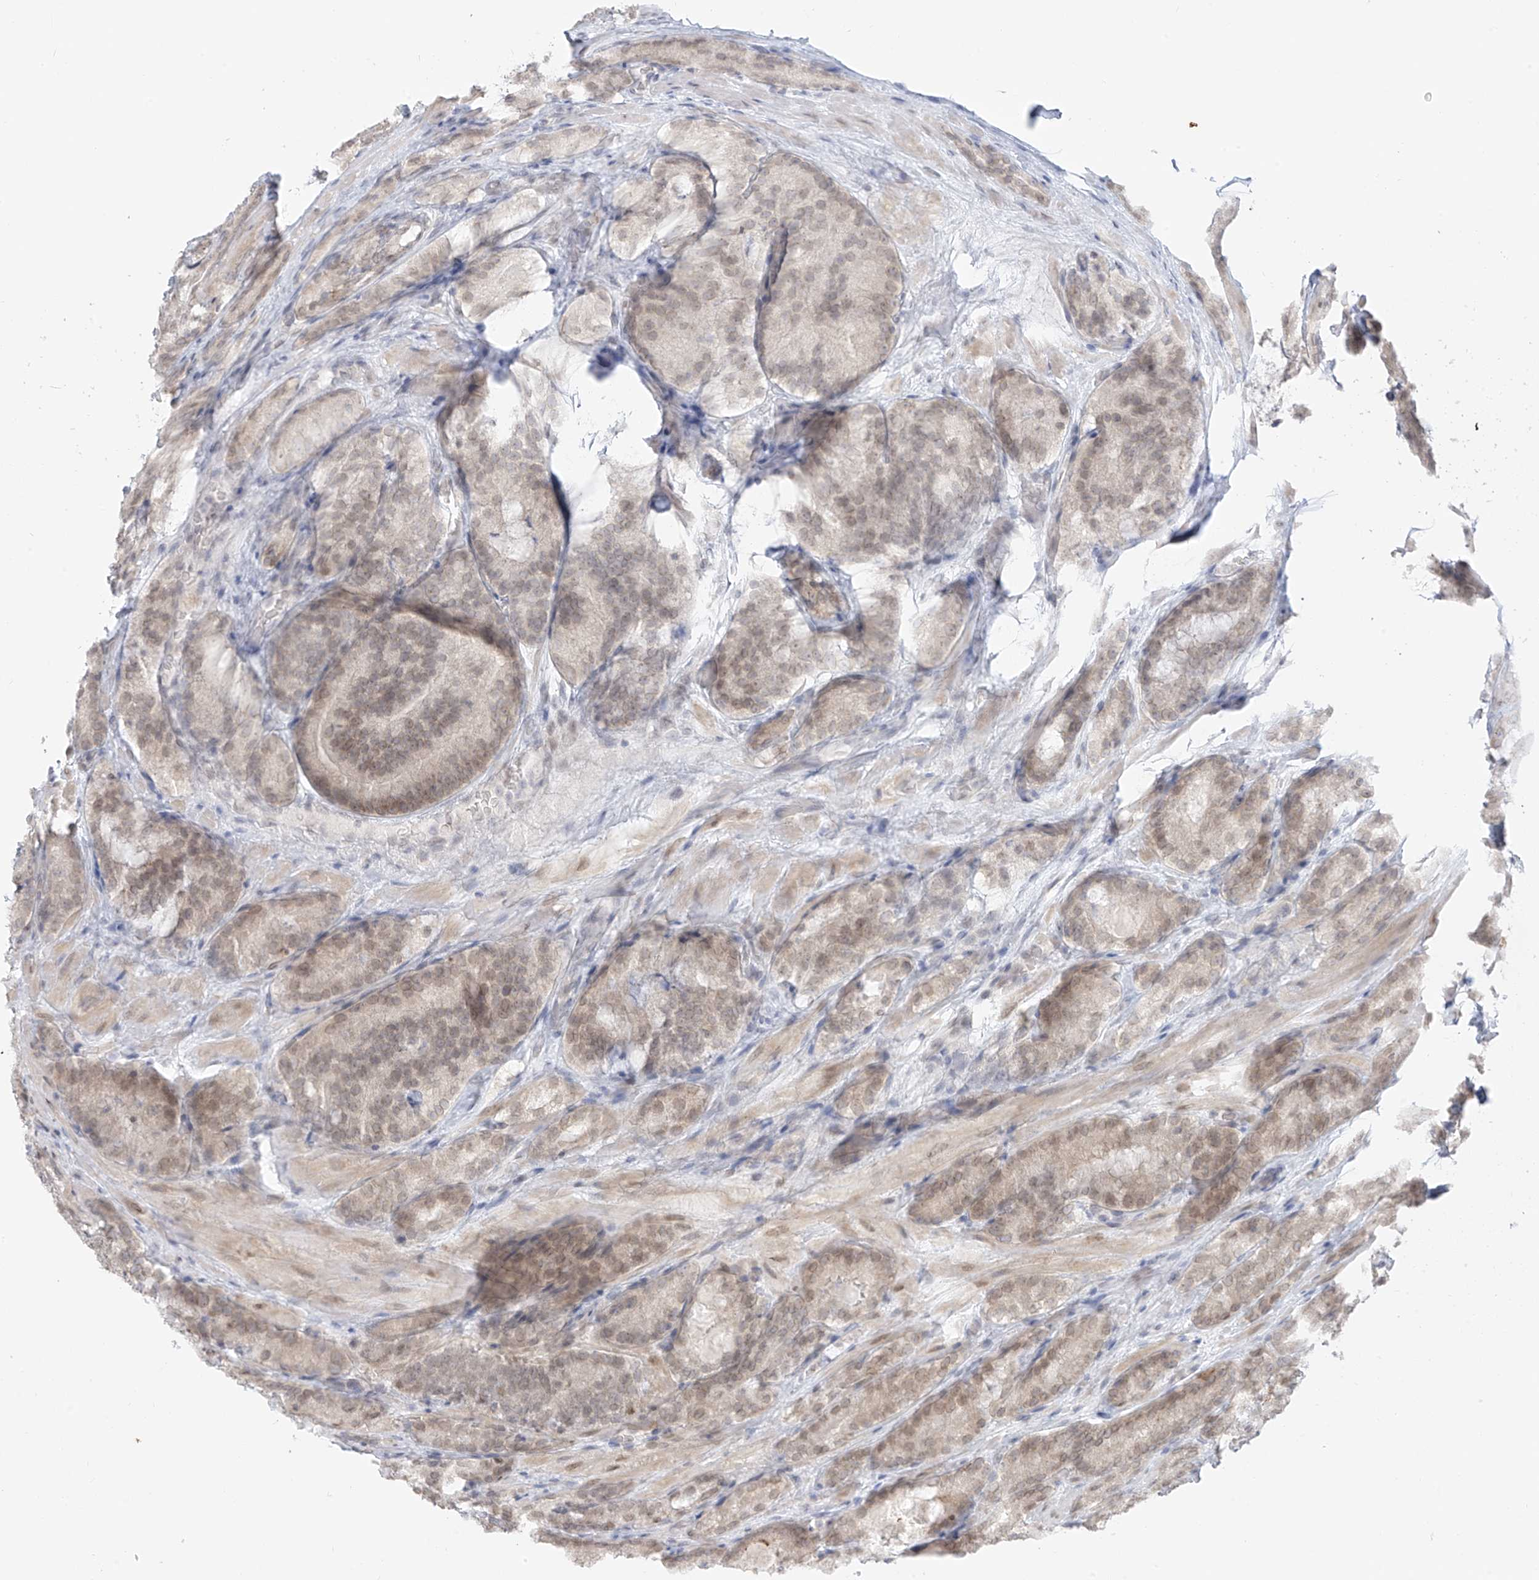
{"staining": {"intensity": "weak", "quantity": "25%-75%", "location": "nuclear"}, "tissue": "prostate cancer", "cell_type": "Tumor cells", "image_type": "cancer", "snomed": [{"axis": "morphology", "description": "Adenocarcinoma, High grade"}, {"axis": "topography", "description": "Prostate"}], "caption": "Protein staining of high-grade adenocarcinoma (prostate) tissue reveals weak nuclear expression in about 25%-75% of tumor cells.", "gene": "OSBPL7", "patient": {"sex": "male", "age": 57}}